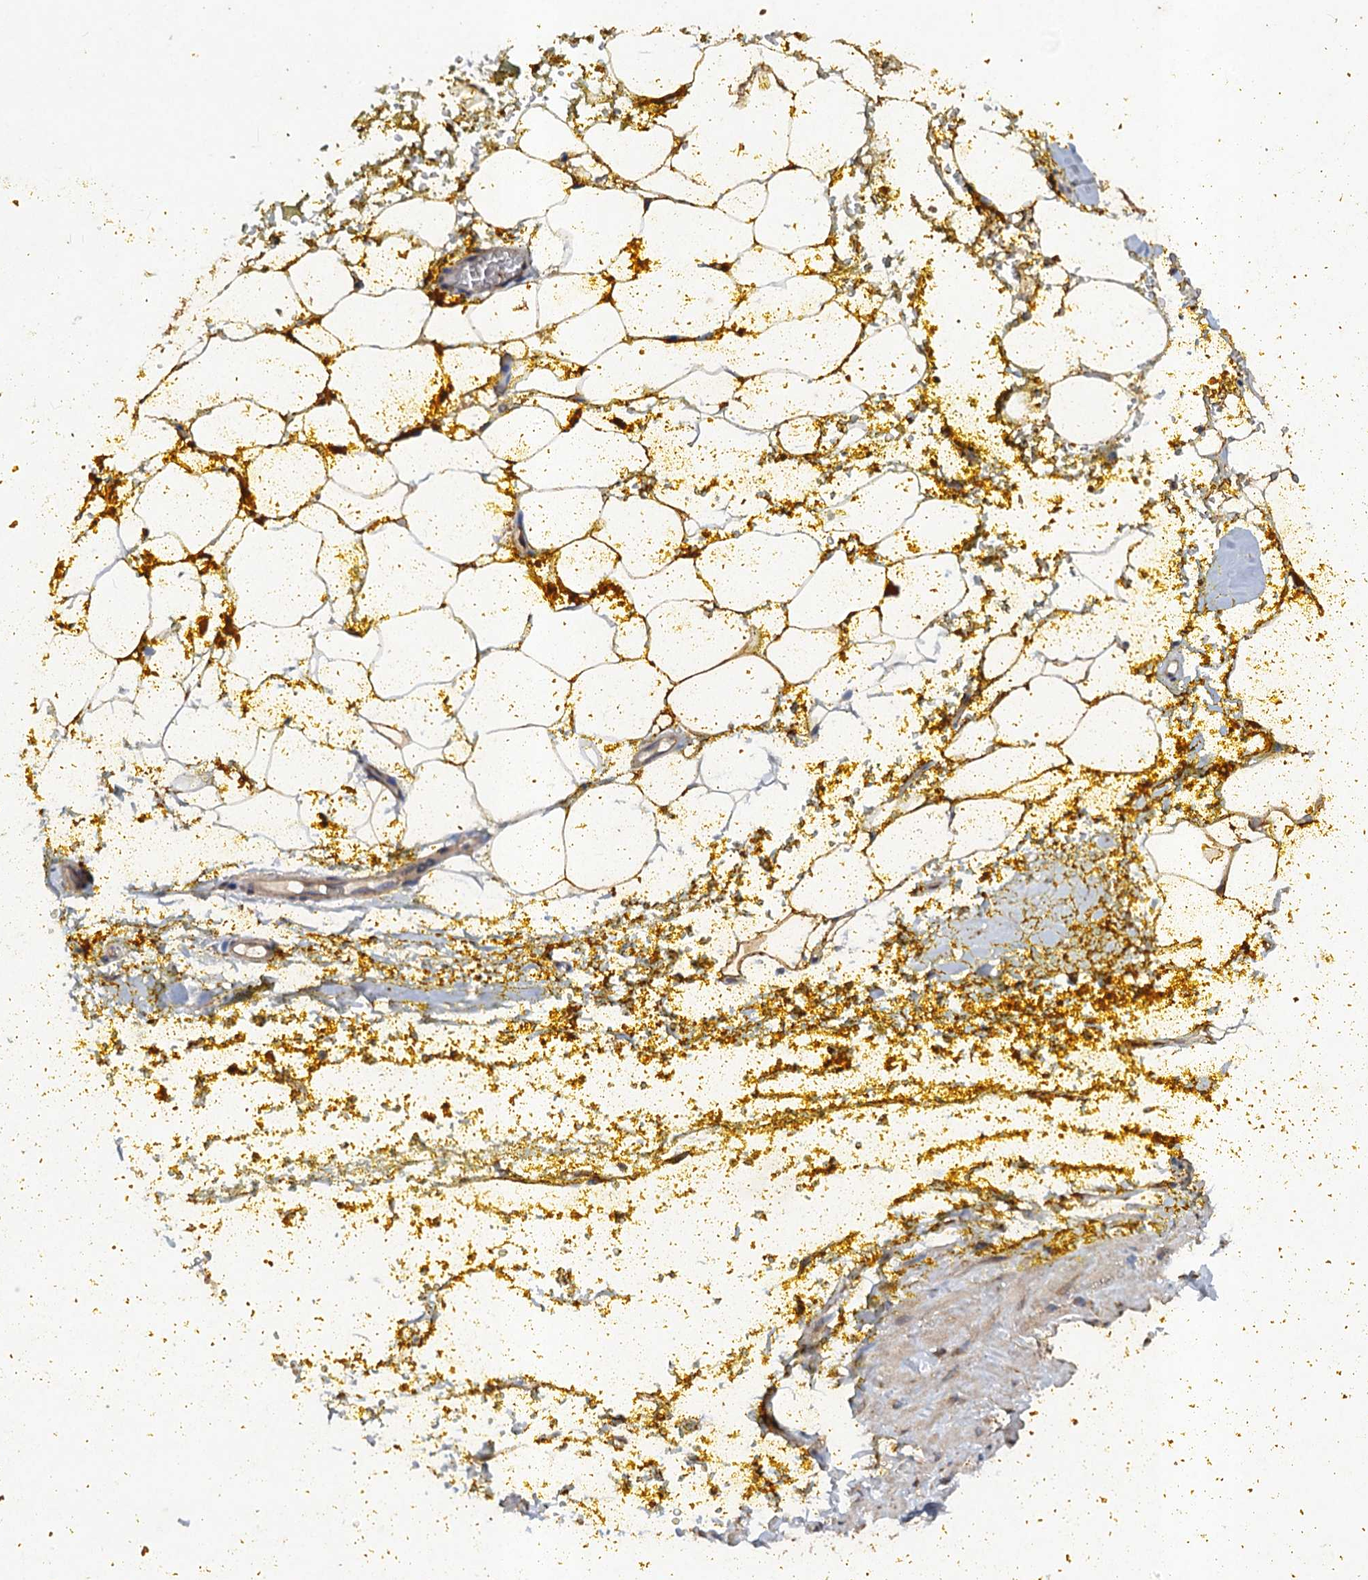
{"staining": {"intensity": "moderate", "quantity": "25%-75%", "location": "cytoplasmic/membranous"}, "tissue": "adipose tissue", "cell_type": "Adipocytes", "image_type": "normal", "snomed": [{"axis": "morphology", "description": "Normal tissue, NOS"}, {"axis": "morphology", "description": "Adenocarcinoma, Low grade"}, {"axis": "topography", "description": "Prostate"}, {"axis": "topography", "description": "Peripheral nerve tissue"}], "caption": "IHC micrograph of normal human adipose tissue stained for a protein (brown), which demonstrates medium levels of moderate cytoplasmic/membranous positivity in approximately 25%-75% of adipocytes.", "gene": "SCUBE3", "patient": {"sex": "male", "age": 63}}